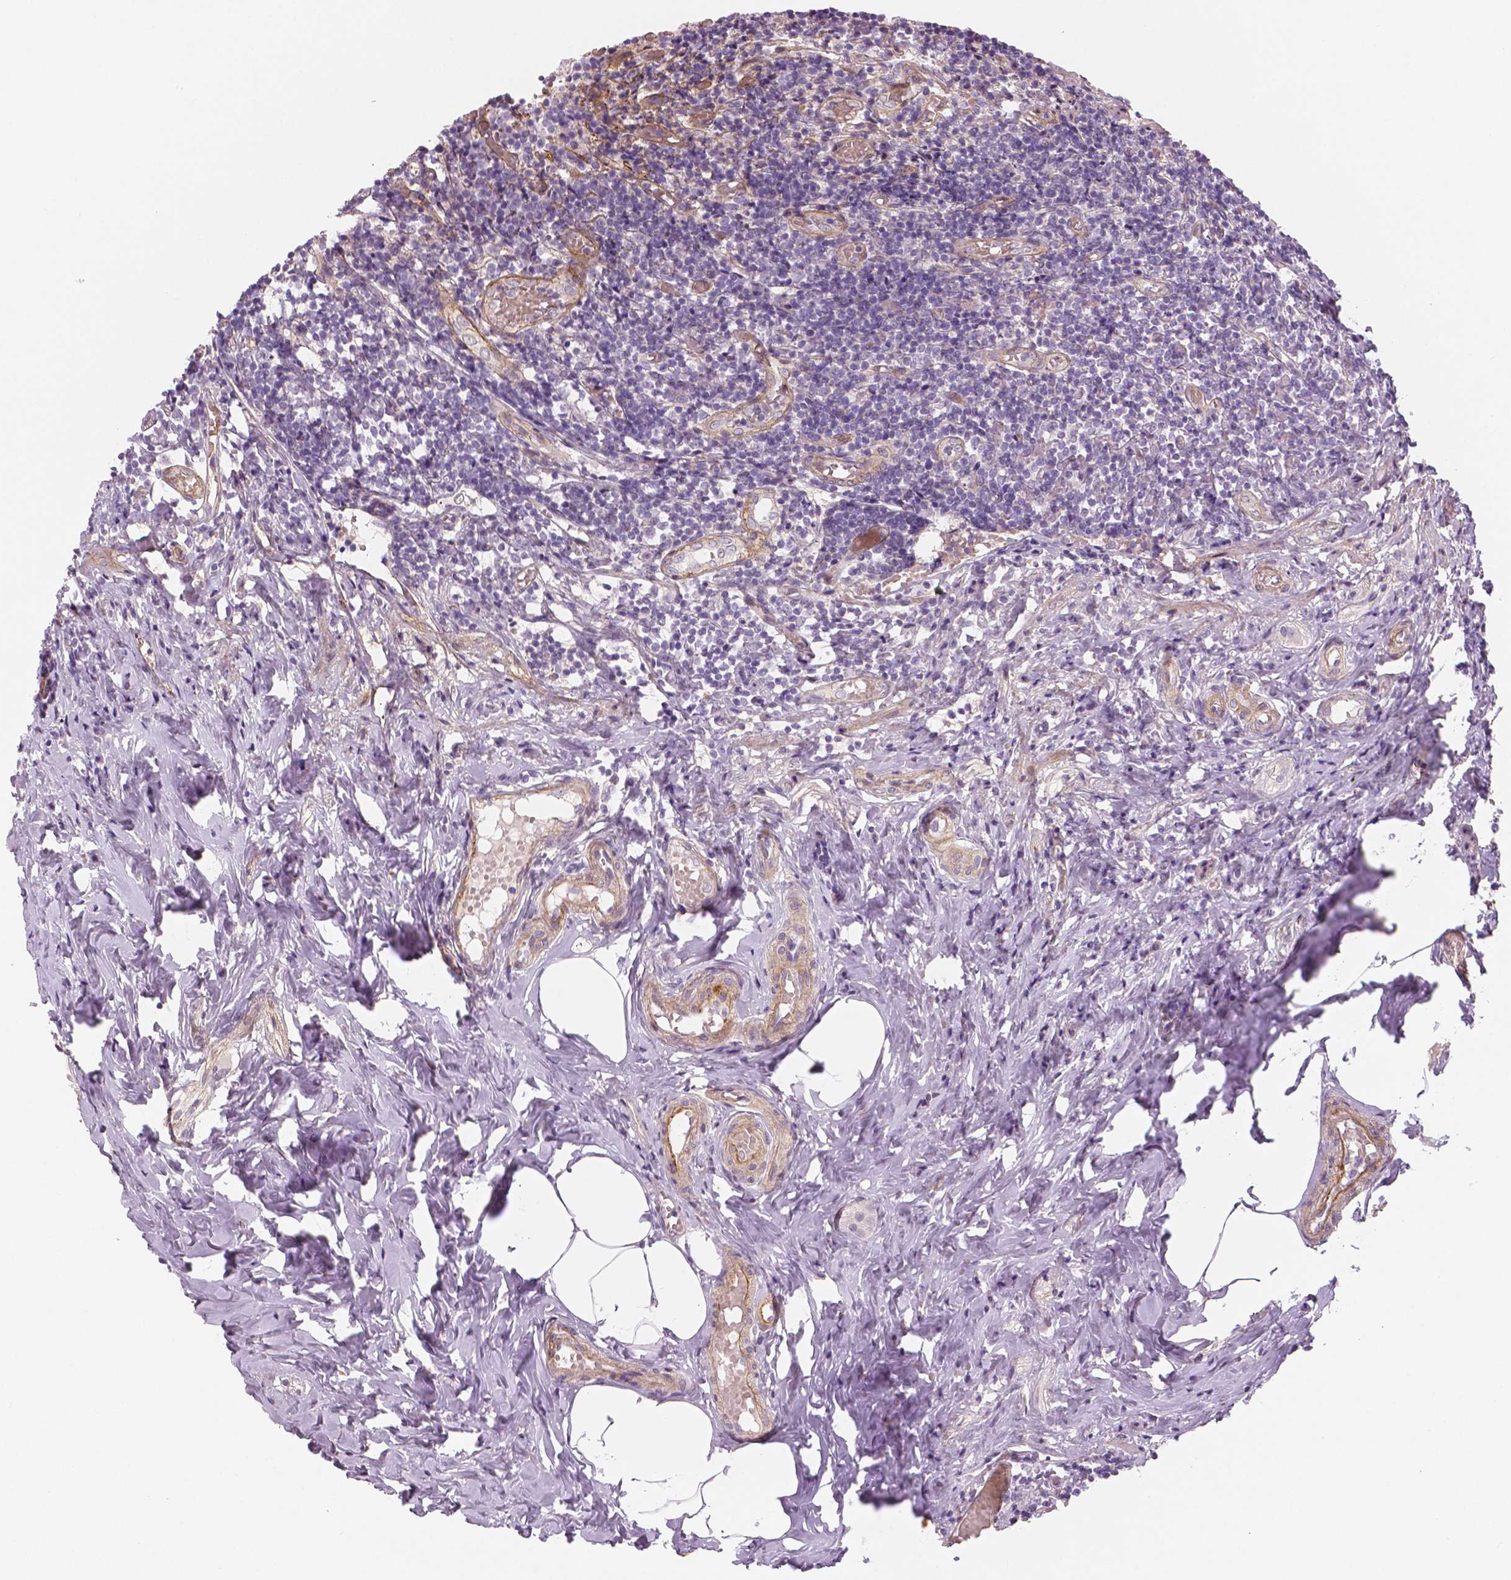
{"staining": {"intensity": "negative", "quantity": "none", "location": "none"}, "tissue": "appendix", "cell_type": "Glandular cells", "image_type": "normal", "snomed": [{"axis": "morphology", "description": "Normal tissue, NOS"}, {"axis": "topography", "description": "Appendix"}], "caption": "An immunohistochemistry (IHC) image of unremarkable appendix is shown. There is no staining in glandular cells of appendix.", "gene": "FLT1", "patient": {"sex": "female", "age": 32}}